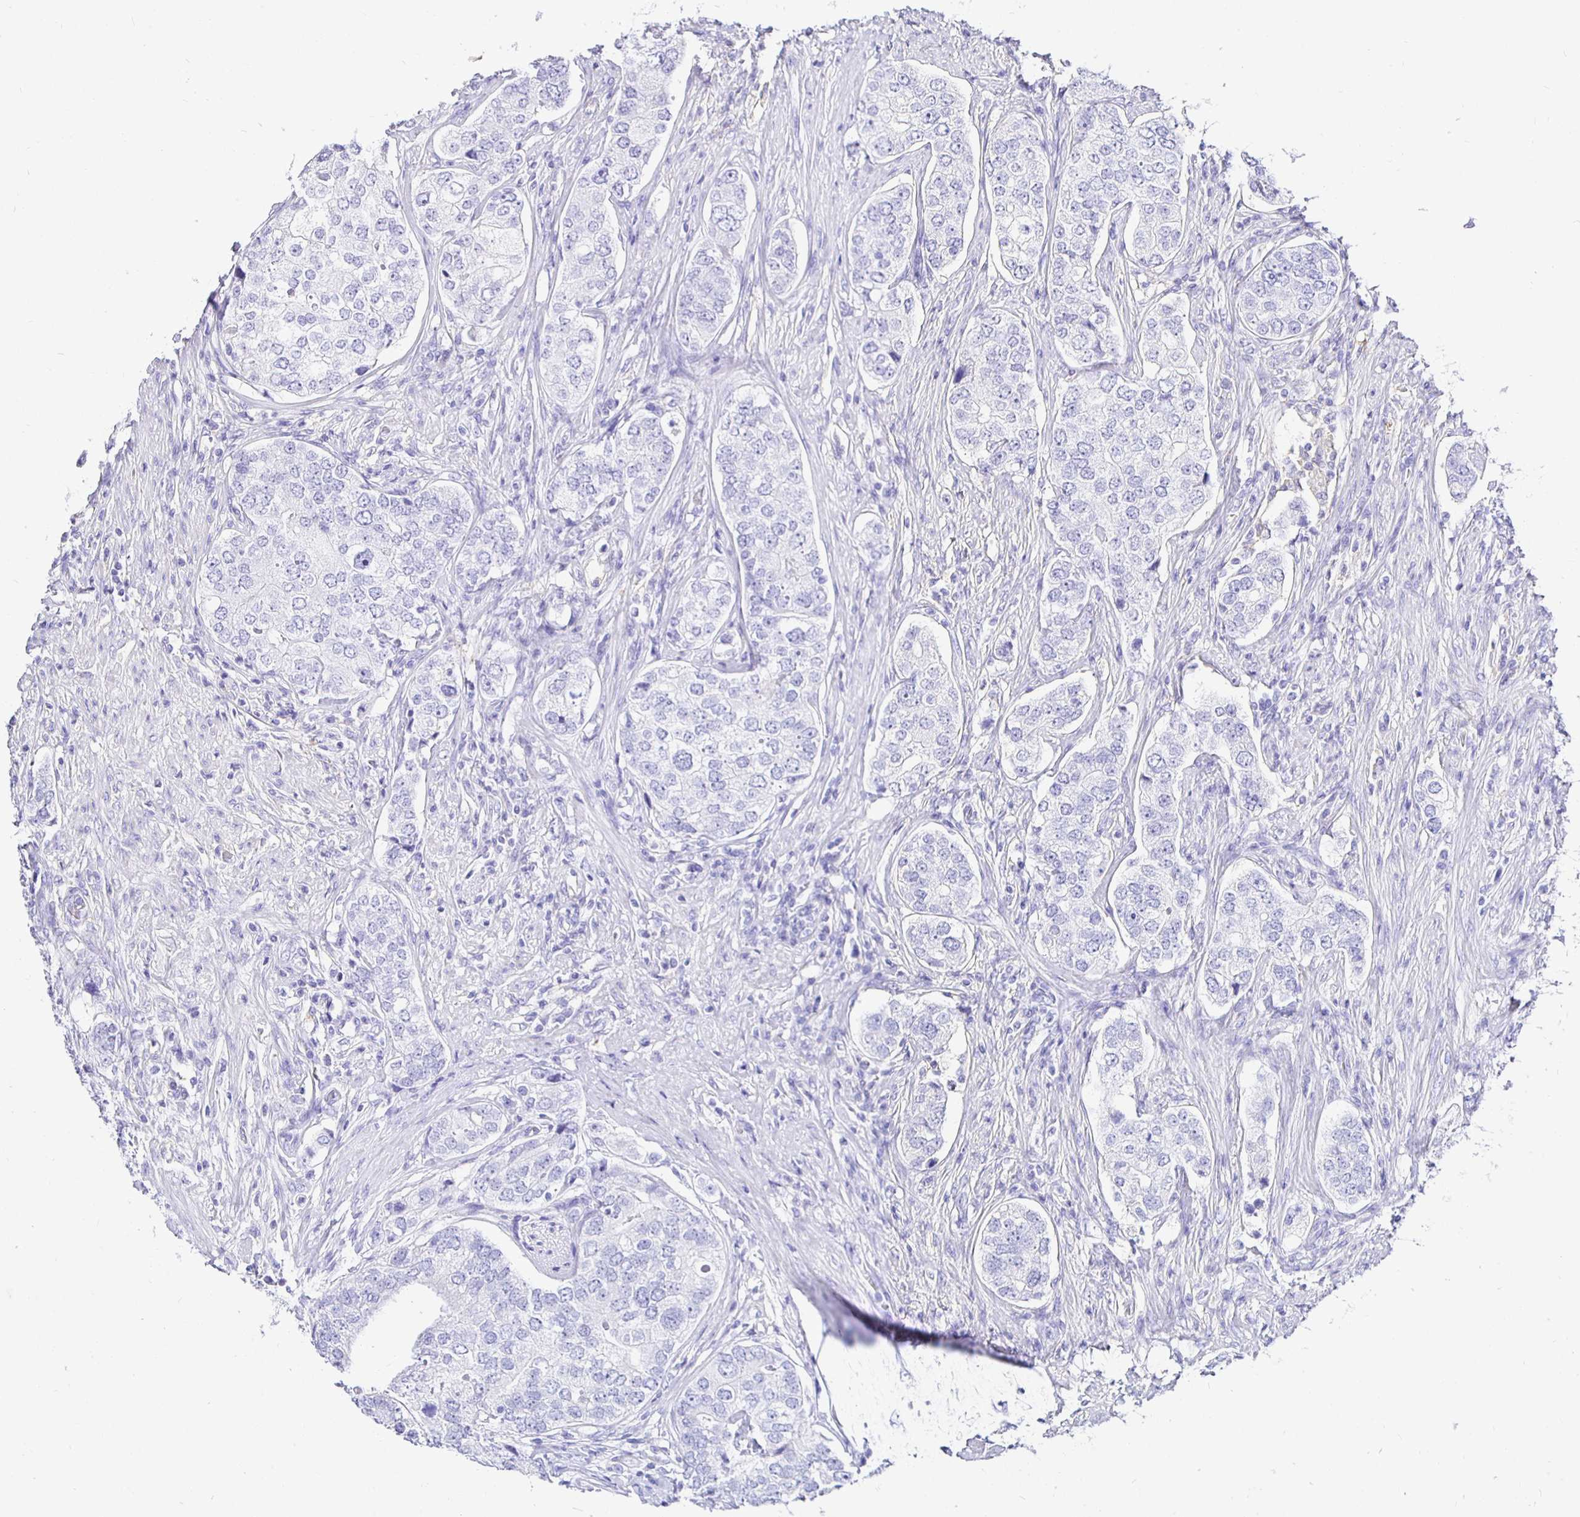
{"staining": {"intensity": "negative", "quantity": "none", "location": "none"}, "tissue": "prostate cancer", "cell_type": "Tumor cells", "image_type": "cancer", "snomed": [{"axis": "morphology", "description": "Adenocarcinoma, High grade"}, {"axis": "topography", "description": "Prostate"}], "caption": "Protein analysis of prostate cancer (adenocarcinoma (high-grade)) demonstrates no significant staining in tumor cells.", "gene": "UMOD", "patient": {"sex": "male", "age": 60}}